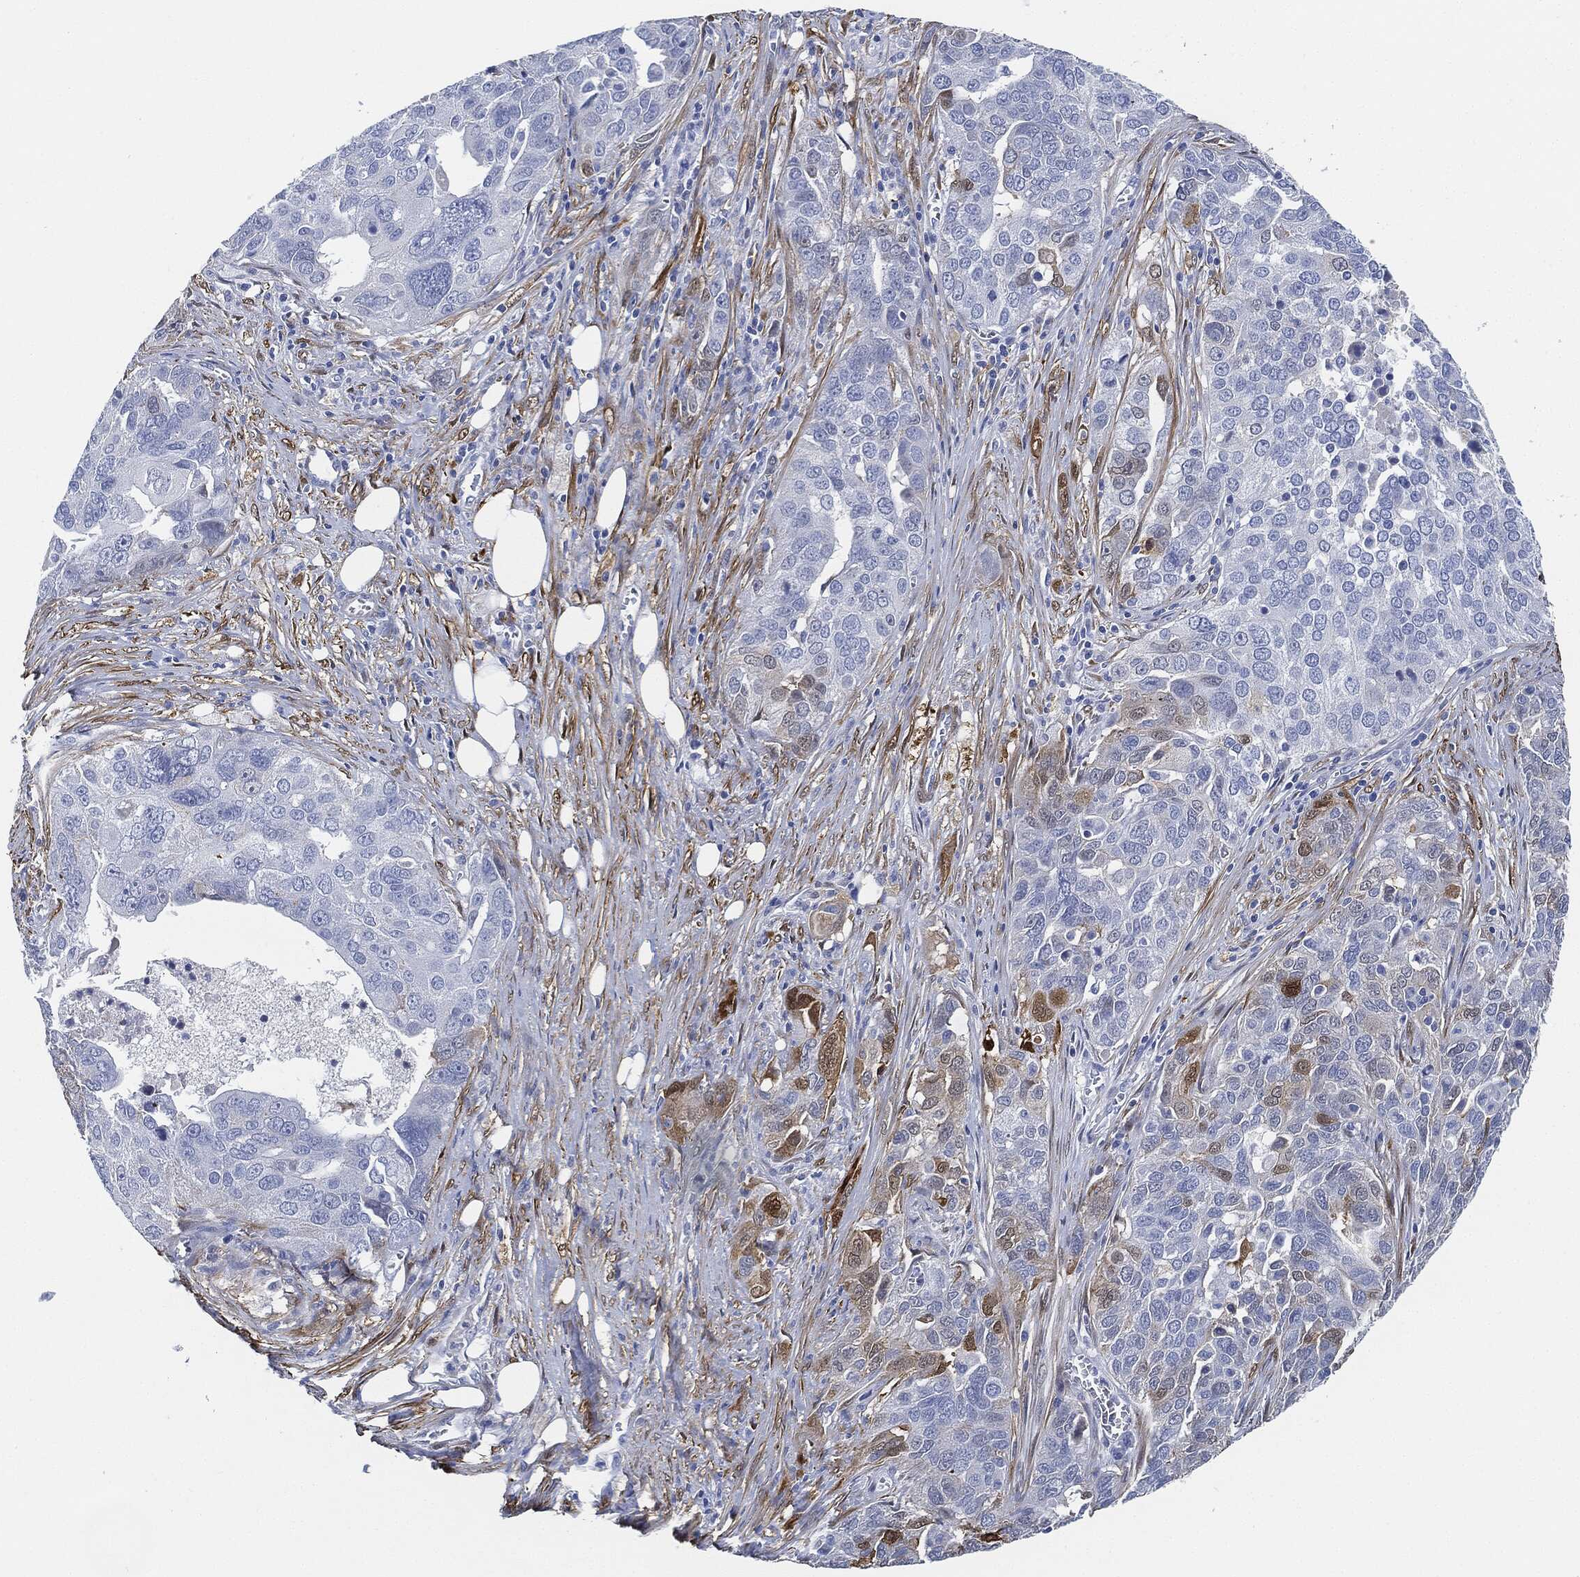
{"staining": {"intensity": "negative", "quantity": "none", "location": "none"}, "tissue": "ovarian cancer", "cell_type": "Tumor cells", "image_type": "cancer", "snomed": [{"axis": "morphology", "description": "Carcinoma, endometroid"}, {"axis": "topography", "description": "Soft tissue"}, {"axis": "topography", "description": "Ovary"}], "caption": "High magnification brightfield microscopy of ovarian cancer stained with DAB (brown) and counterstained with hematoxylin (blue): tumor cells show no significant expression.", "gene": "TAGLN", "patient": {"sex": "female", "age": 52}}